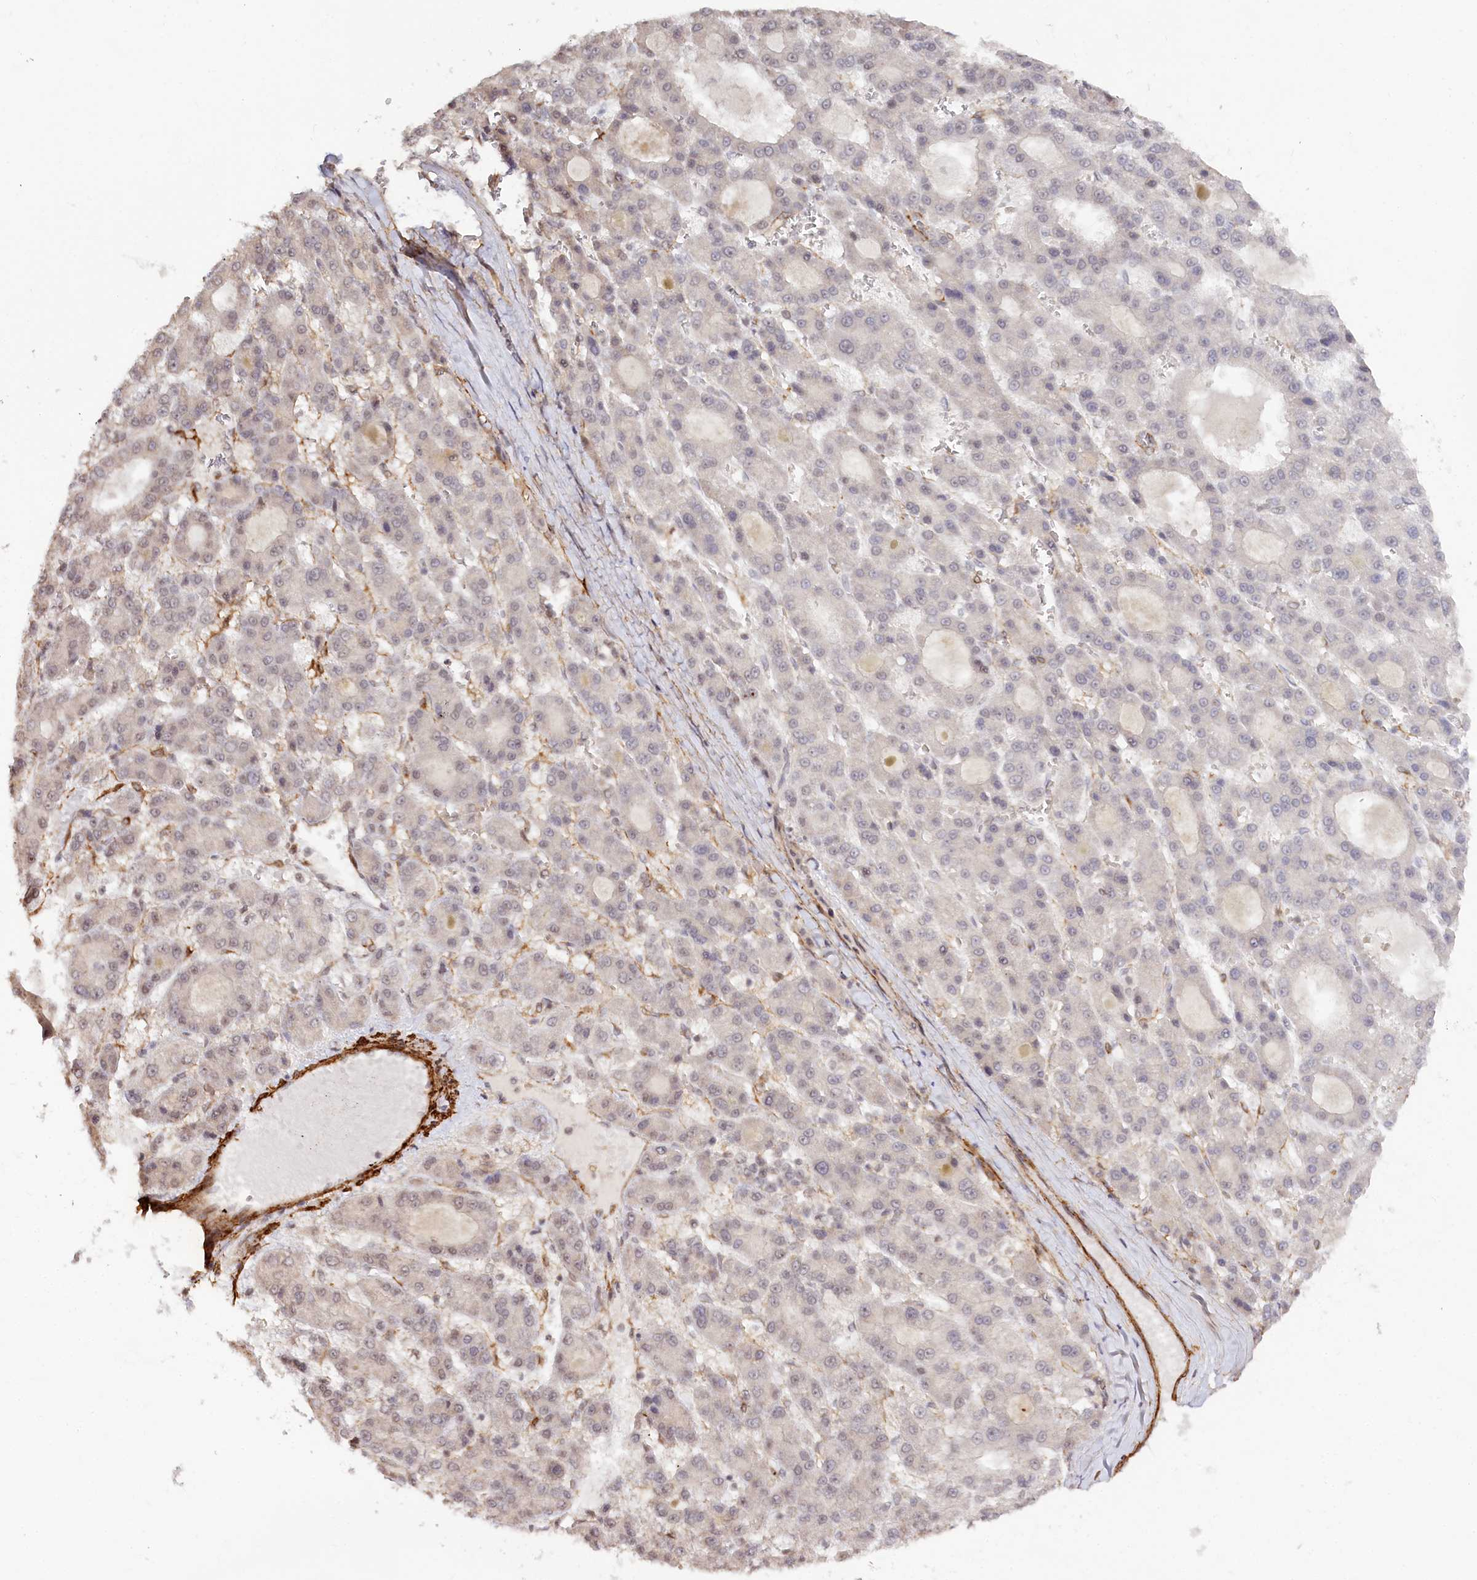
{"staining": {"intensity": "negative", "quantity": "none", "location": "none"}, "tissue": "liver cancer", "cell_type": "Tumor cells", "image_type": "cancer", "snomed": [{"axis": "morphology", "description": "Carcinoma, Hepatocellular, NOS"}, {"axis": "topography", "description": "Liver"}], "caption": "Liver hepatocellular carcinoma was stained to show a protein in brown. There is no significant expression in tumor cells. The staining is performed using DAB brown chromogen with nuclei counter-stained in using hematoxylin.", "gene": "GNL3L", "patient": {"sex": "male", "age": 70}}